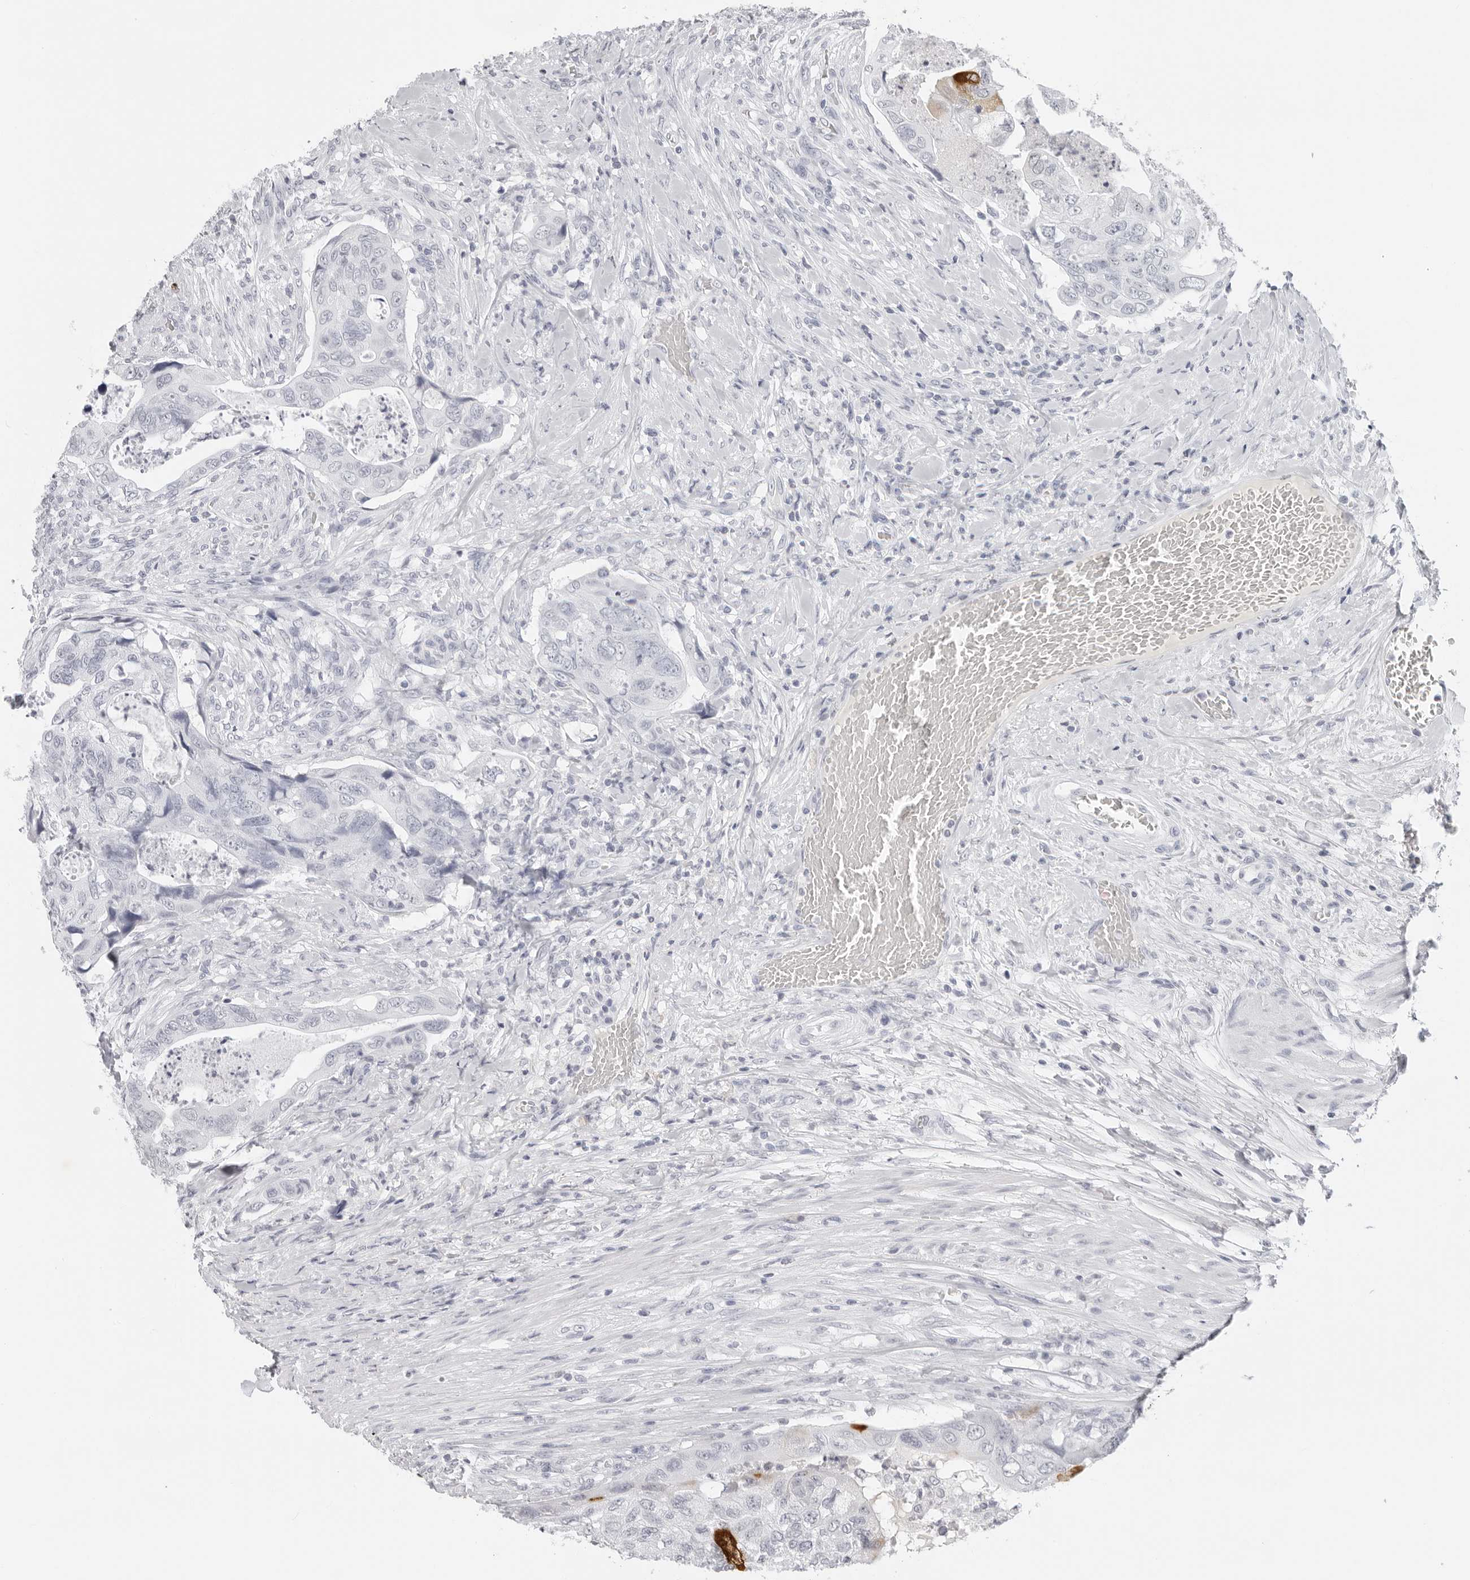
{"staining": {"intensity": "negative", "quantity": "none", "location": "none"}, "tissue": "colorectal cancer", "cell_type": "Tumor cells", "image_type": "cancer", "snomed": [{"axis": "morphology", "description": "Adenocarcinoma, NOS"}, {"axis": "topography", "description": "Rectum"}], "caption": "High power microscopy photomicrograph of an immunohistochemistry (IHC) micrograph of colorectal cancer (adenocarcinoma), revealing no significant expression in tumor cells.", "gene": "CST5", "patient": {"sex": "male", "age": 63}}